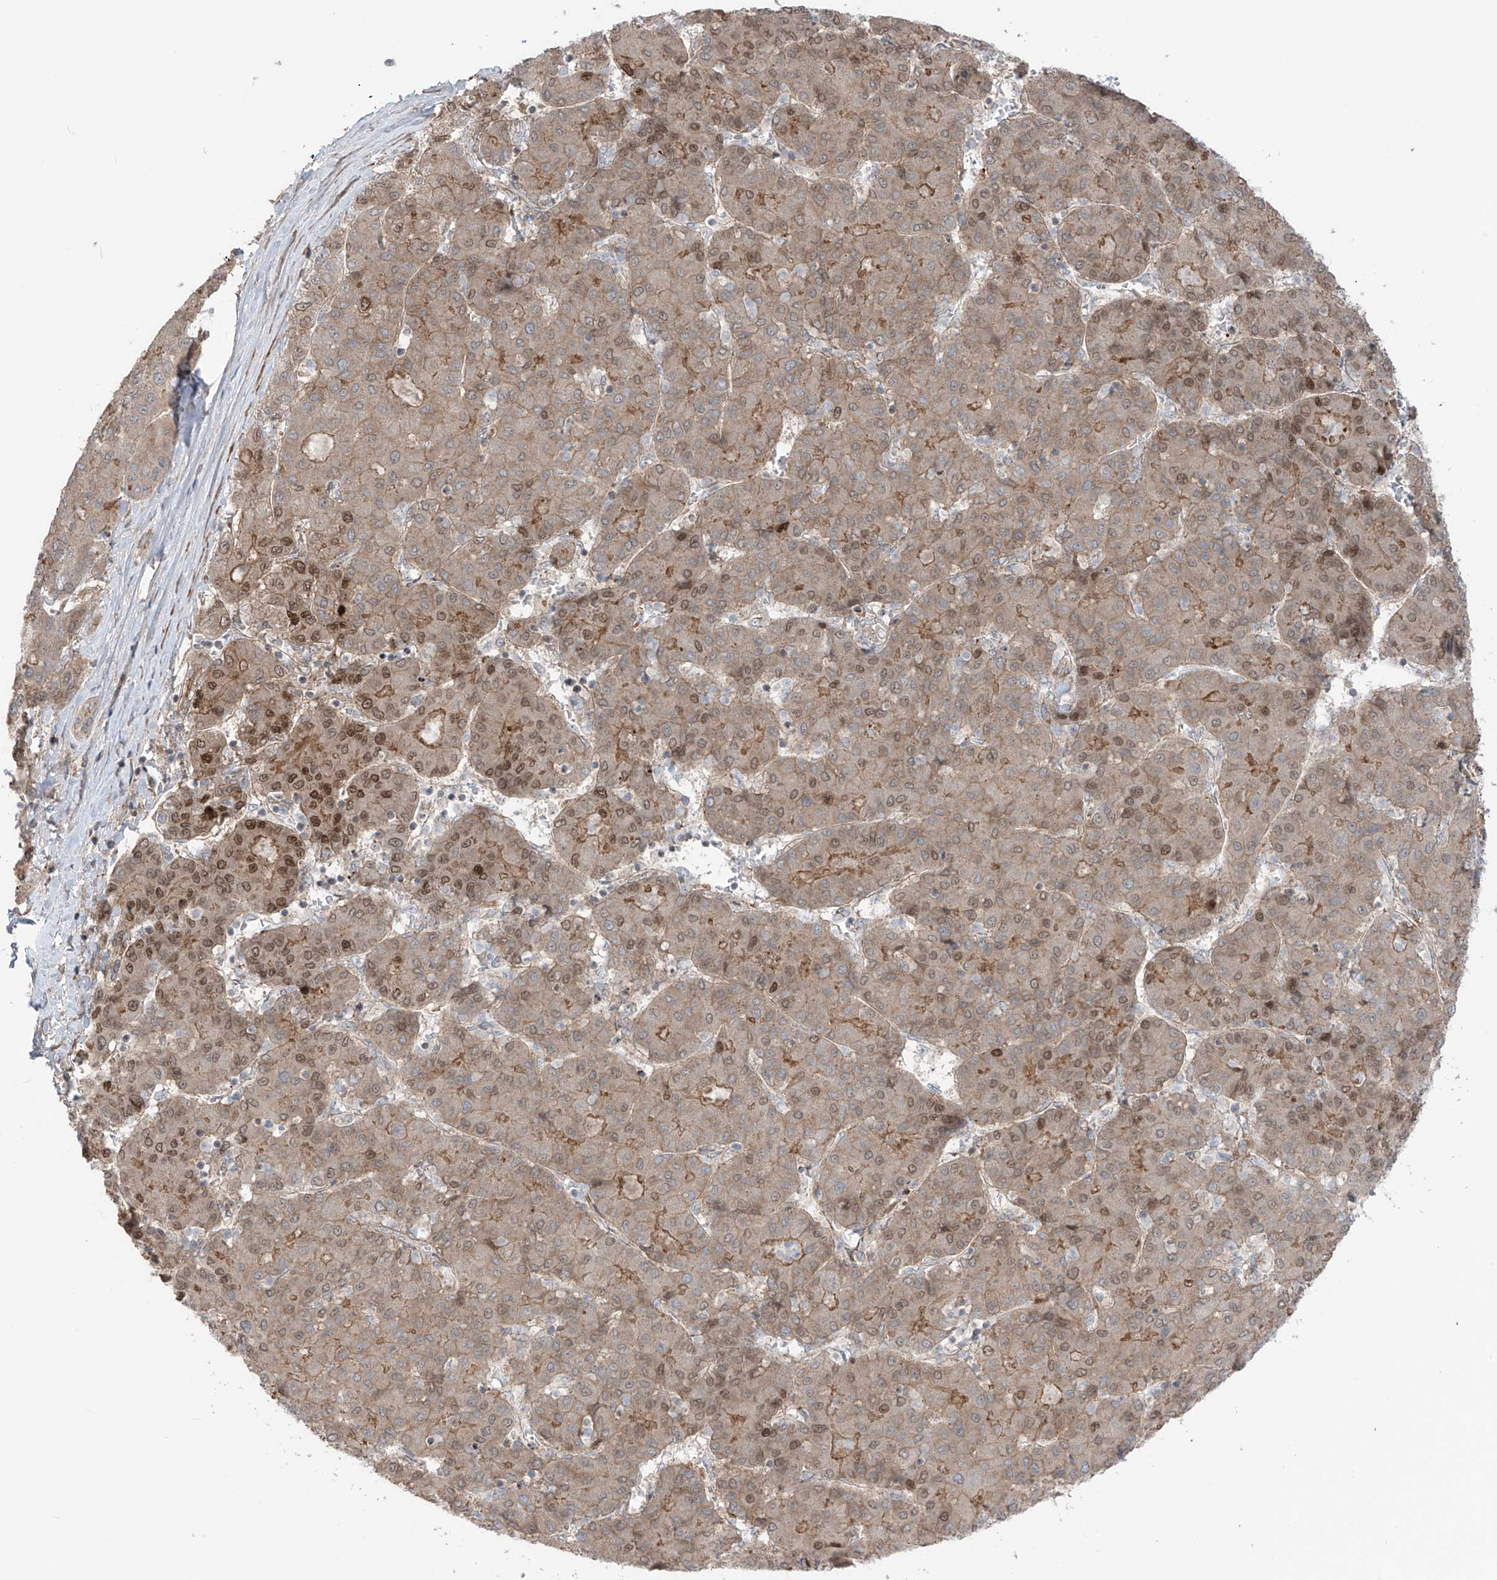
{"staining": {"intensity": "moderate", "quantity": ">75%", "location": "cytoplasmic/membranous,nuclear"}, "tissue": "liver cancer", "cell_type": "Tumor cells", "image_type": "cancer", "snomed": [{"axis": "morphology", "description": "Carcinoma, Hepatocellular, NOS"}, {"axis": "topography", "description": "Liver"}], "caption": "This is a micrograph of immunohistochemistry staining of liver cancer (hepatocellular carcinoma), which shows moderate positivity in the cytoplasmic/membranous and nuclear of tumor cells.", "gene": "LRRC74A", "patient": {"sex": "male", "age": 65}}